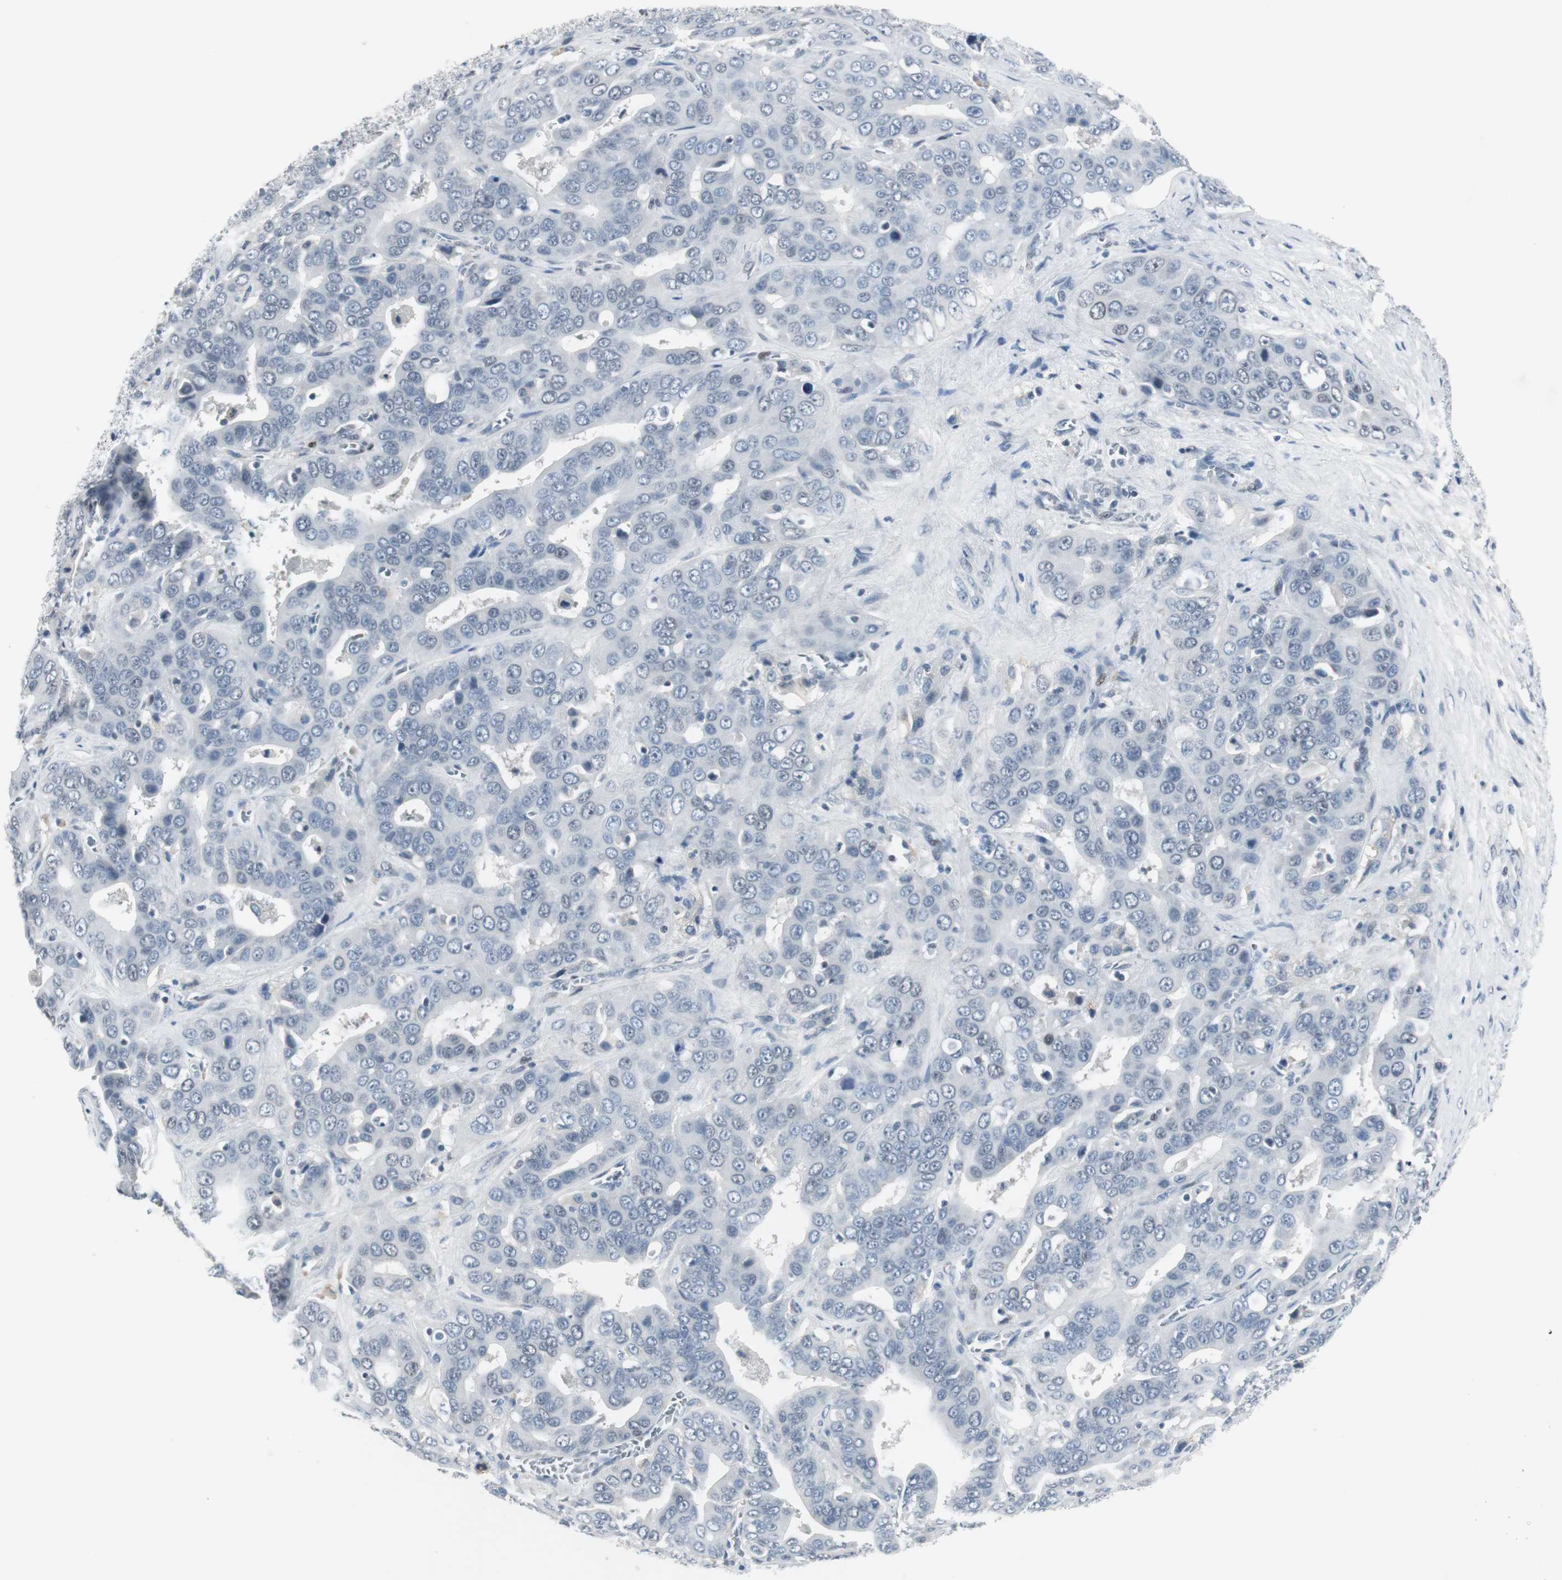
{"staining": {"intensity": "negative", "quantity": "none", "location": "none"}, "tissue": "liver cancer", "cell_type": "Tumor cells", "image_type": "cancer", "snomed": [{"axis": "morphology", "description": "Cholangiocarcinoma"}, {"axis": "topography", "description": "Liver"}], "caption": "This histopathology image is of liver cancer stained with immunohistochemistry (IHC) to label a protein in brown with the nuclei are counter-stained blue. There is no staining in tumor cells.", "gene": "ELK1", "patient": {"sex": "female", "age": 52}}